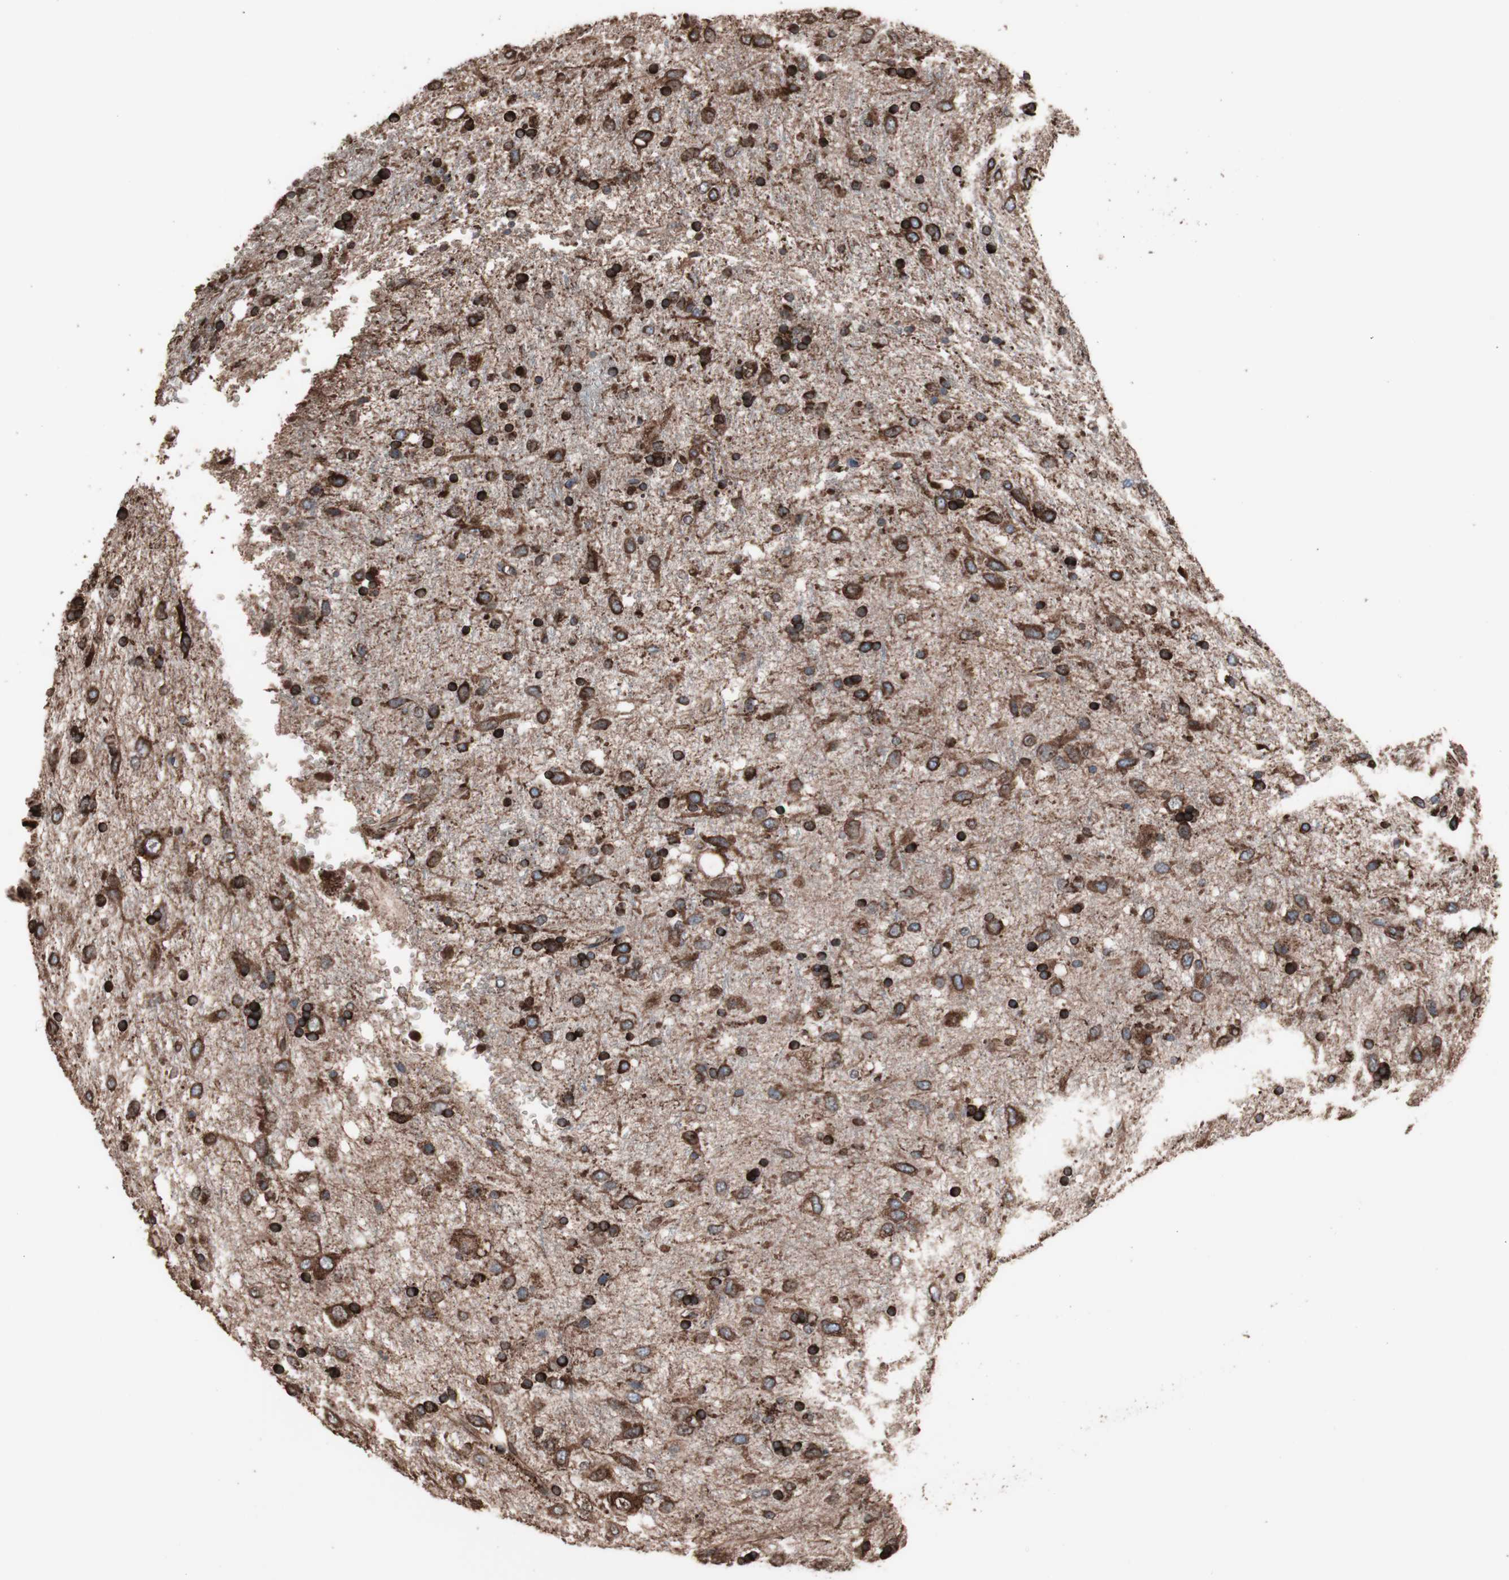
{"staining": {"intensity": "strong", "quantity": ">75%", "location": "cytoplasmic/membranous"}, "tissue": "glioma", "cell_type": "Tumor cells", "image_type": "cancer", "snomed": [{"axis": "morphology", "description": "Glioma, malignant, Low grade"}, {"axis": "topography", "description": "Brain"}], "caption": "IHC (DAB (3,3'-diaminobenzidine)) staining of human low-grade glioma (malignant) exhibits strong cytoplasmic/membranous protein staining in about >75% of tumor cells.", "gene": "HSP90B1", "patient": {"sex": "male", "age": 77}}